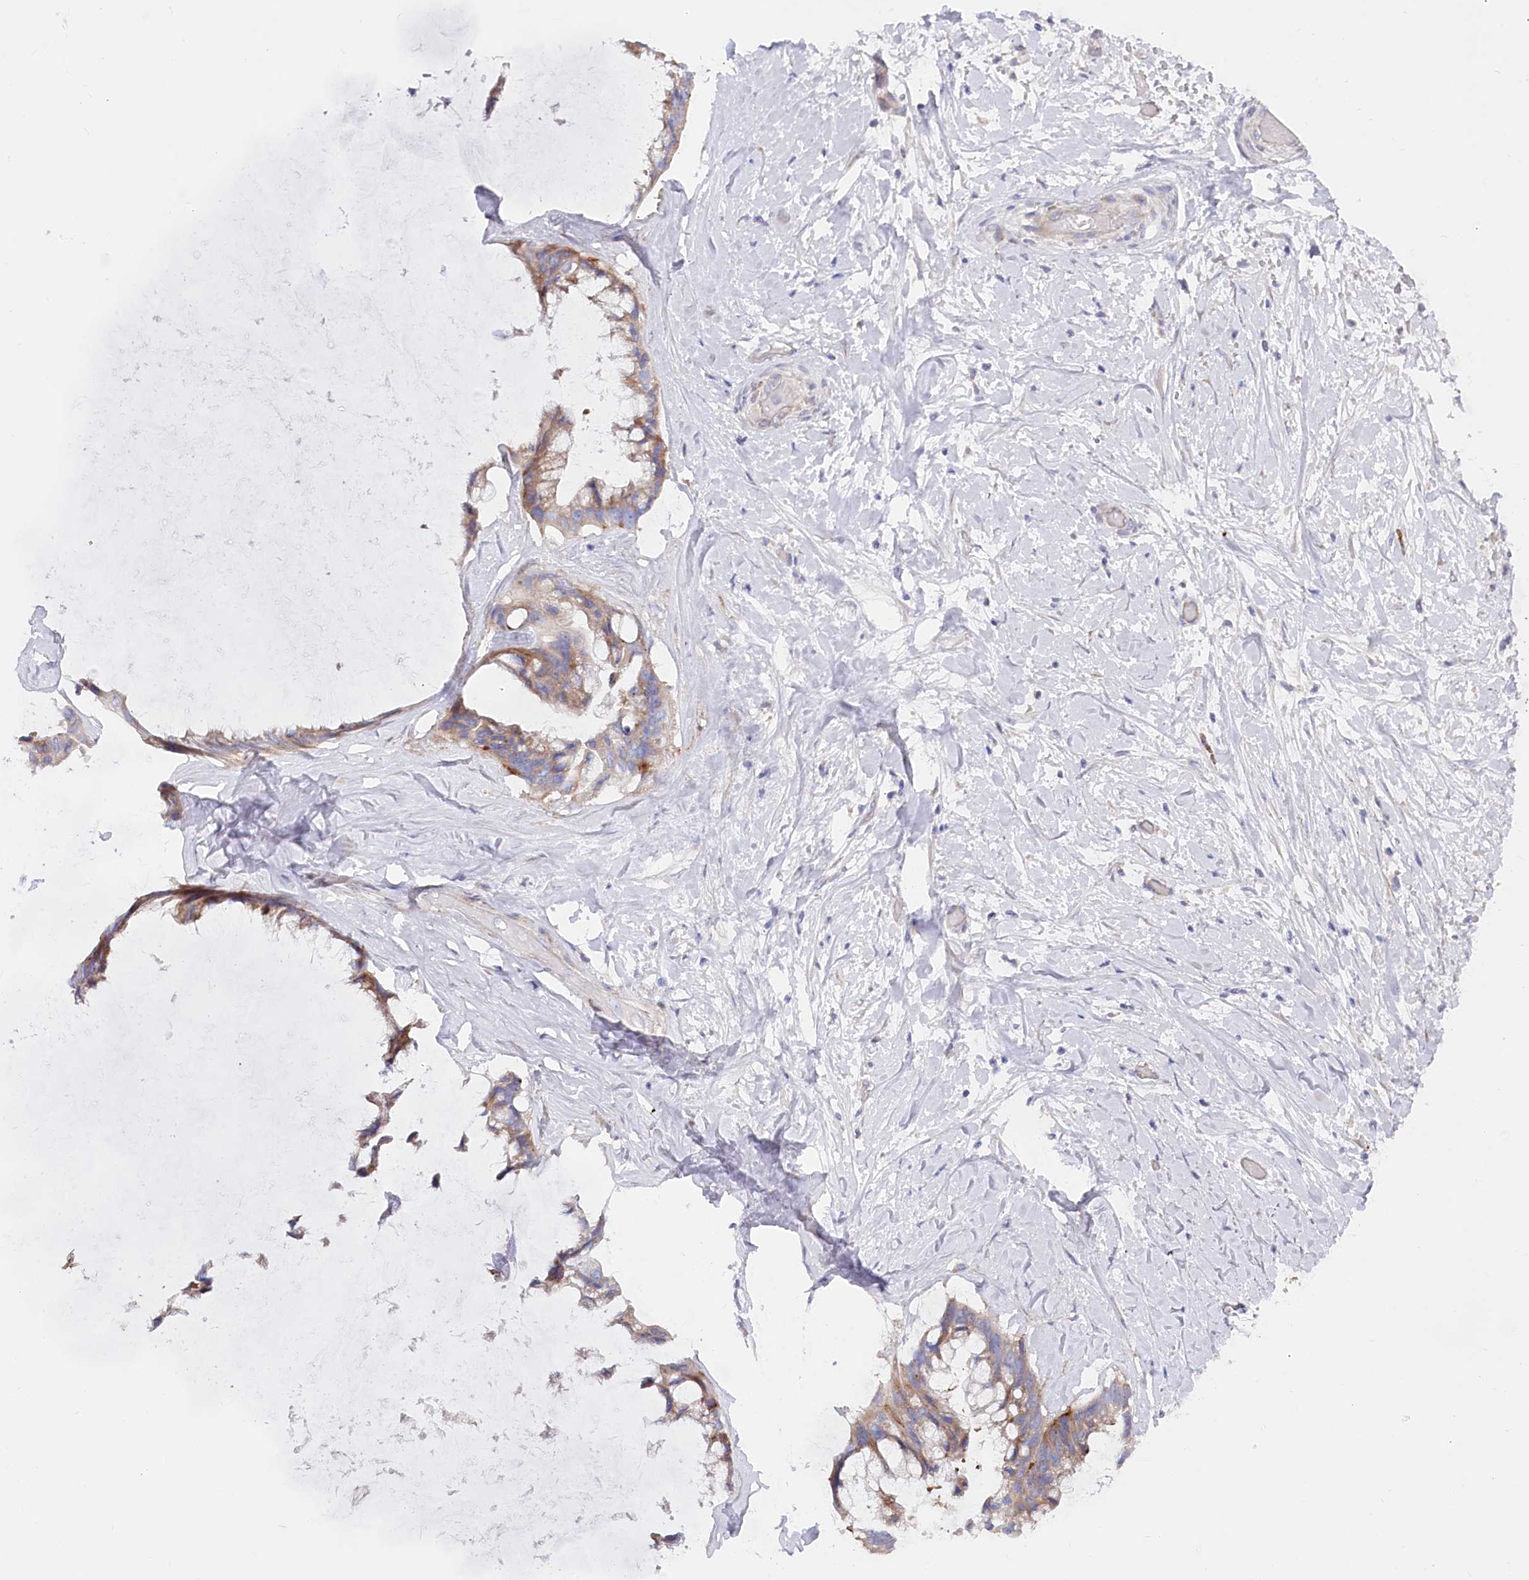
{"staining": {"intensity": "moderate", "quantity": ">75%", "location": "cytoplasmic/membranous"}, "tissue": "ovarian cancer", "cell_type": "Tumor cells", "image_type": "cancer", "snomed": [{"axis": "morphology", "description": "Cystadenocarcinoma, mucinous, NOS"}, {"axis": "topography", "description": "Ovary"}], "caption": "Brown immunohistochemical staining in ovarian cancer (mucinous cystadenocarcinoma) displays moderate cytoplasmic/membranous expression in approximately >75% of tumor cells.", "gene": "POGLUT1", "patient": {"sex": "female", "age": 39}}